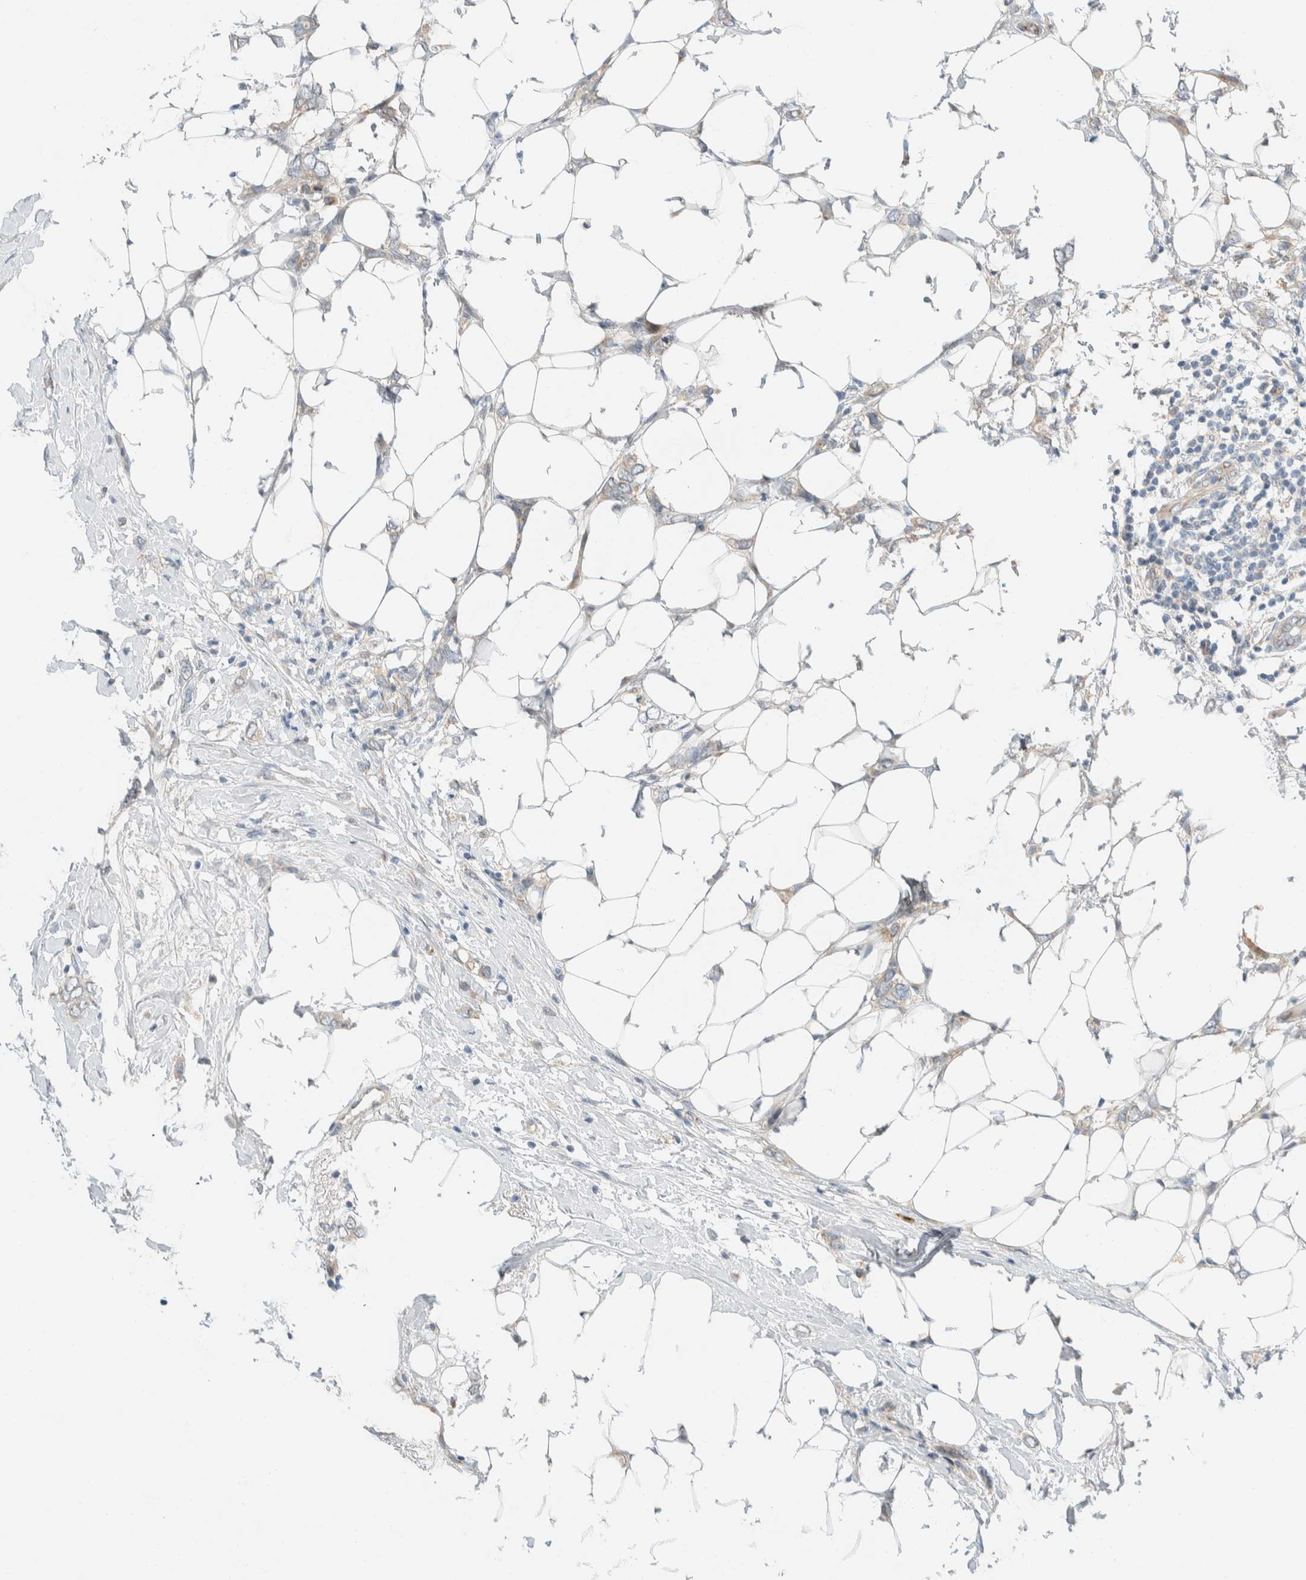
{"staining": {"intensity": "negative", "quantity": "none", "location": "none"}, "tissue": "breast cancer", "cell_type": "Tumor cells", "image_type": "cancer", "snomed": [{"axis": "morphology", "description": "Normal tissue, NOS"}, {"axis": "morphology", "description": "Lobular carcinoma"}, {"axis": "topography", "description": "Breast"}], "caption": "IHC histopathology image of neoplastic tissue: lobular carcinoma (breast) stained with DAB (3,3'-diaminobenzidine) reveals no significant protein expression in tumor cells. The staining was performed using DAB (3,3'-diaminobenzidine) to visualize the protein expression in brown, while the nuclei were stained in blue with hematoxylin (Magnification: 20x).", "gene": "TMEM184B", "patient": {"sex": "female", "age": 47}}